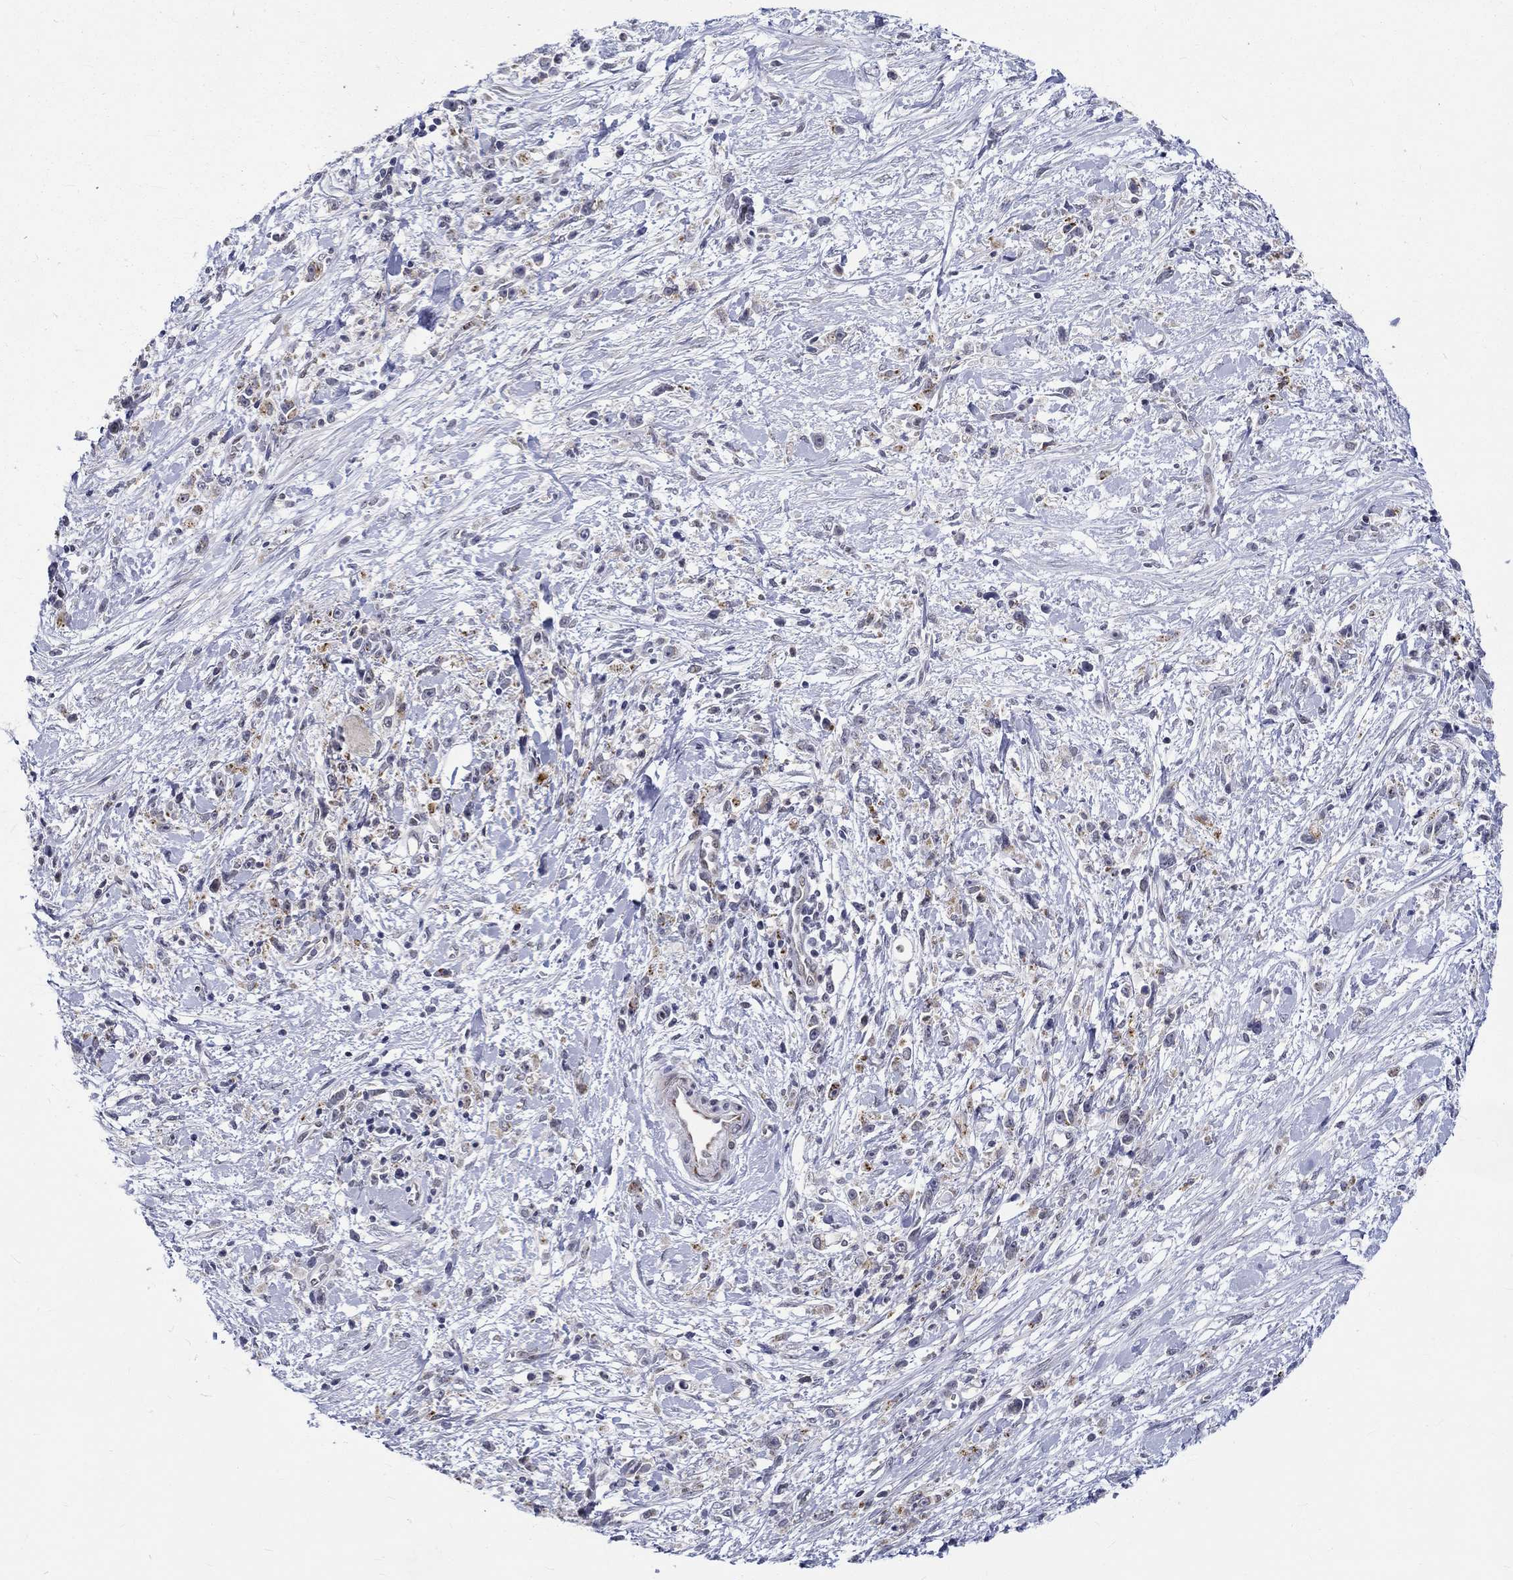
{"staining": {"intensity": "negative", "quantity": "none", "location": "none"}, "tissue": "stomach cancer", "cell_type": "Tumor cells", "image_type": "cancer", "snomed": [{"axis": "morphology", "description": "Adenocarcinoma, NOS"}, {"axis": "topography", "description": "Stomach"}], "caption": "This is an immunohistochemistry photomicrograph of human adenocarcinoma (stomach). There is no staining in tumor cells.", "gene": "ST6GALNAC1", "patient": {"sex": "female", "age": 59}}